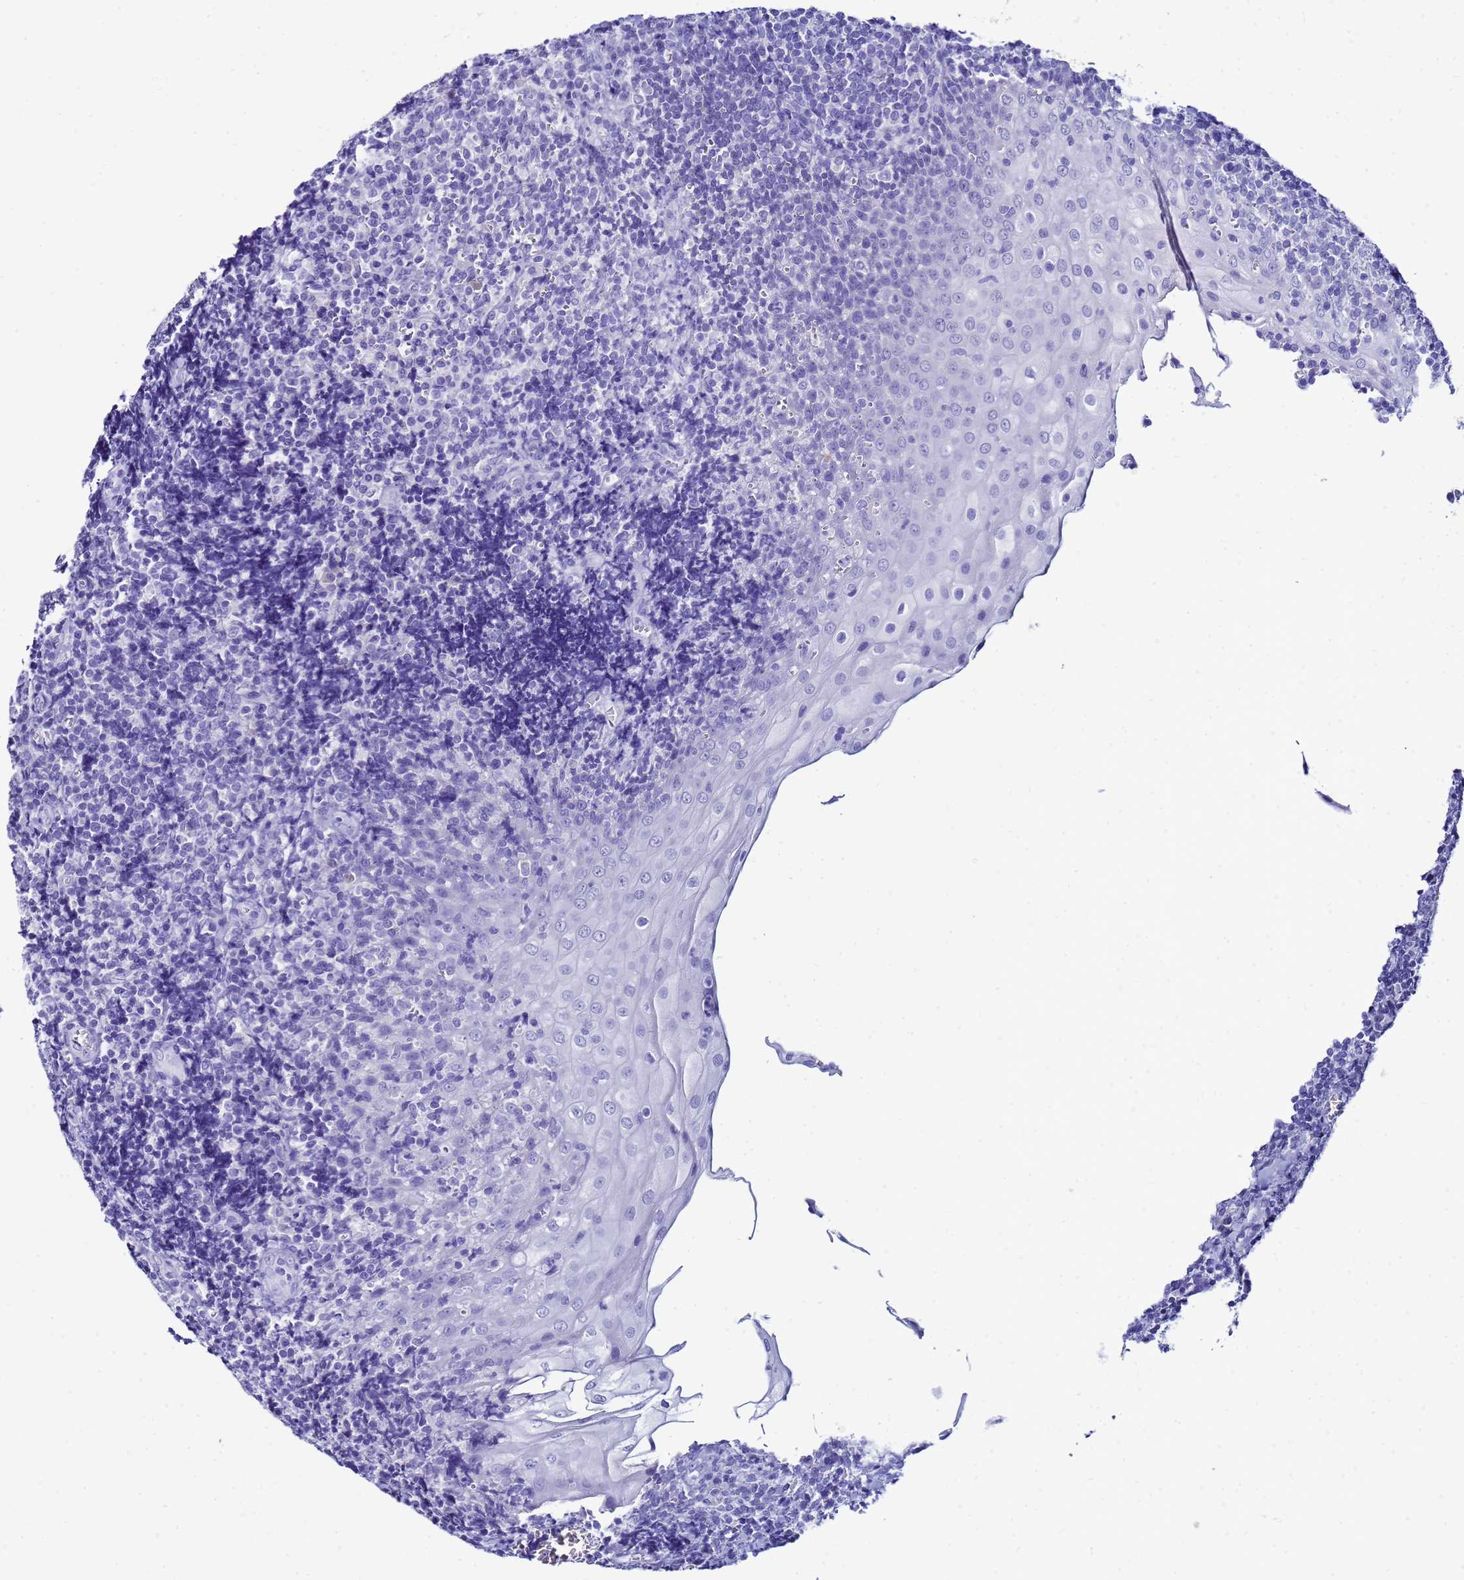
{"staining": {"intensity": "negative", "quantity": "none", "location": "none"}, "tissue": "tonsil", "cell_type": "Germinal center cells", "image_type": "normal", "snomed": [{"axis": "morphology", "description": "Normal tissue, NOS"}, {"axis": "topography", "description": "Tonsil"}], "caption": "The immunohistochemistry micrograph has no significant expression in germinal center cells of tonsil.", "gene": "CKB", "patient": {"sex": "male", "age": 27}}